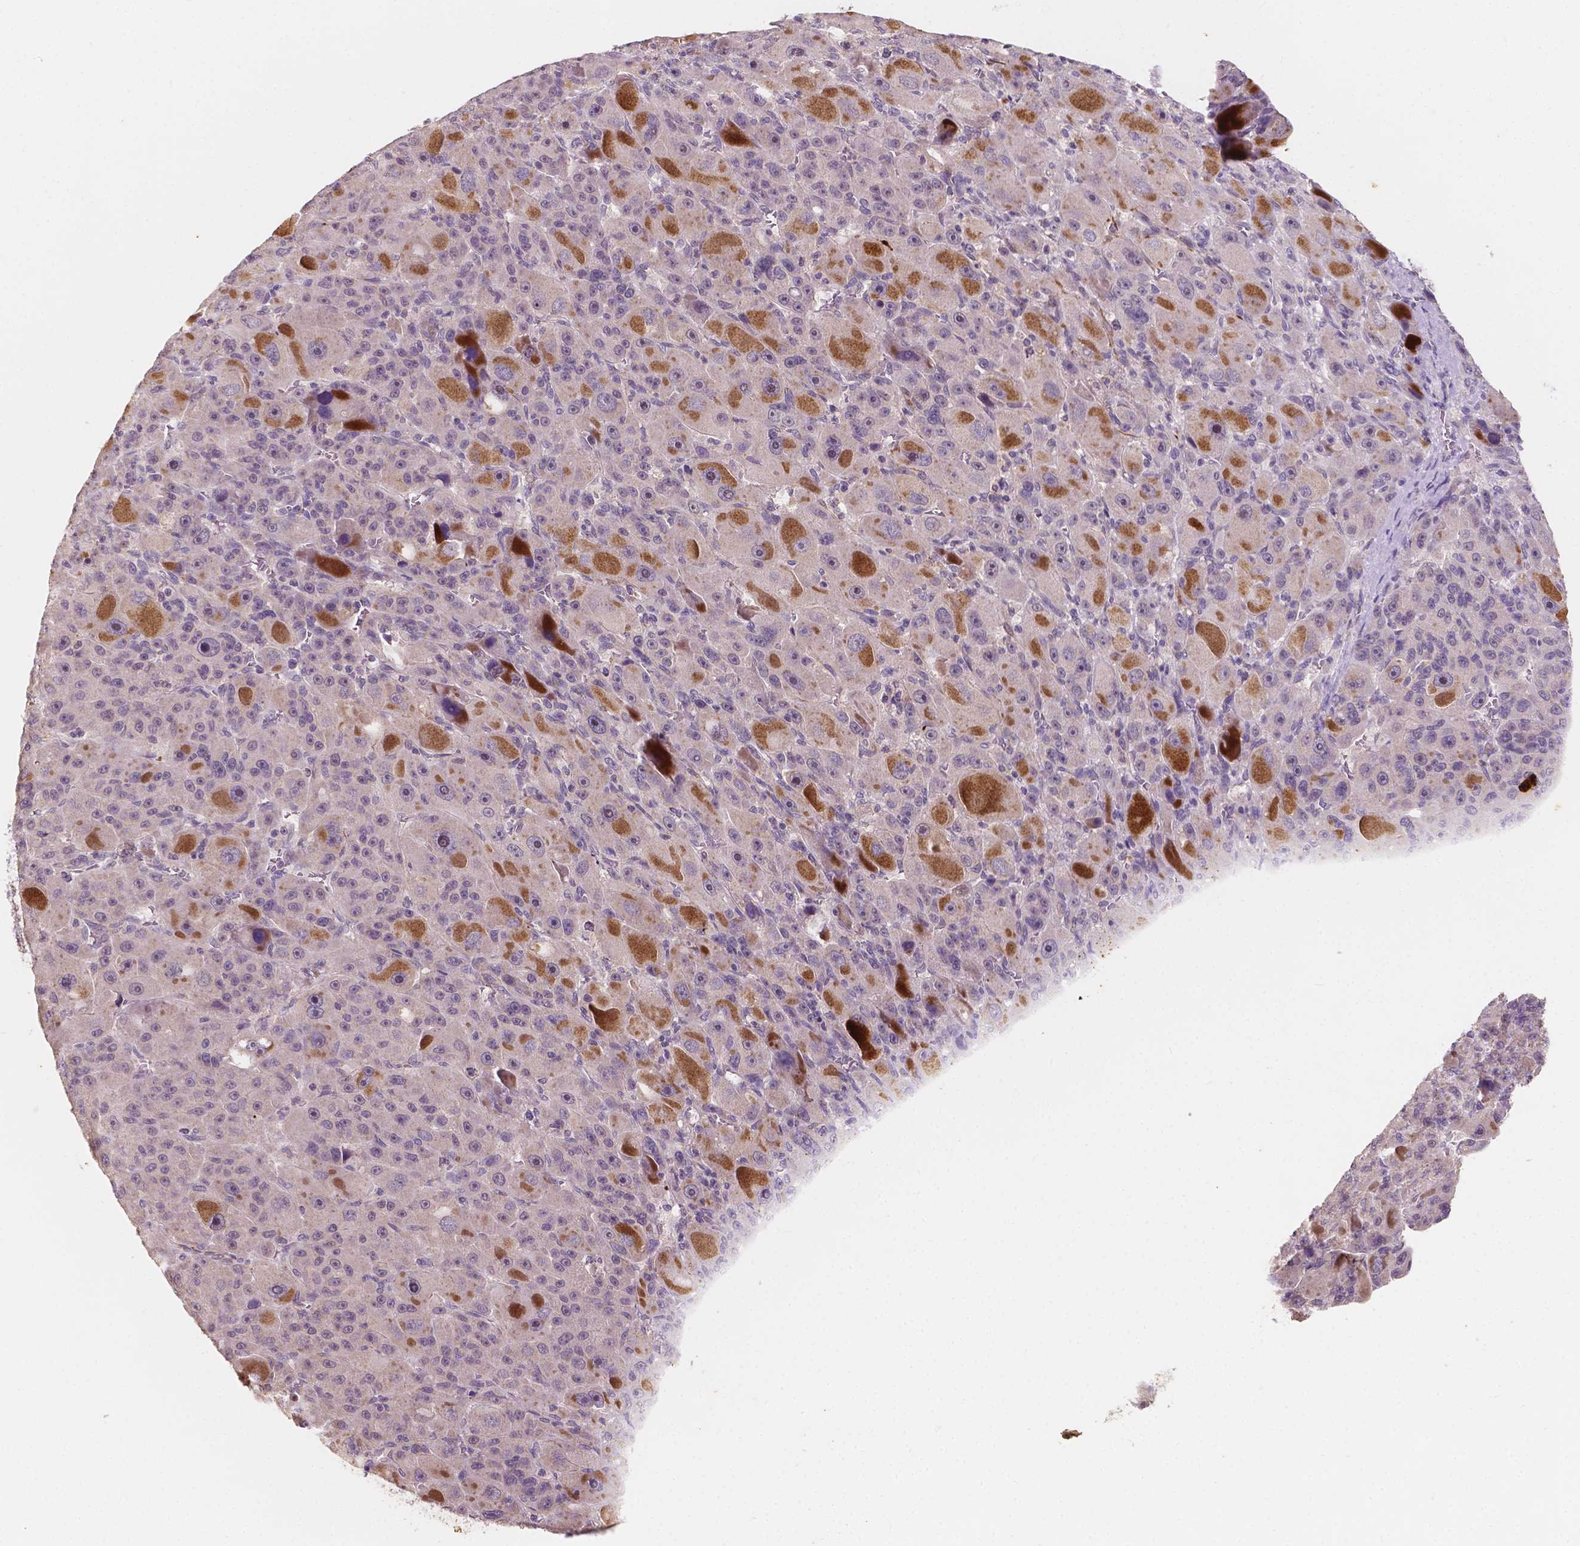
{"staining": {"intensity": "strong", "quantity": "<25%", "location": "cytoplasmic/membranous"}, "tissue": "liver cancer", "cell_type": "Tumor cells", "image_type": "cancer", "snomed": [{"axis": "morphology", "description": "Carcinoma, Hepatocellular, NOS"}, {"axis": "topography", "description": "Liver"}], "caption": "High-magnification brightfield microscopy of liver cancer stained with DAB (3,3'-diaminobenzidine) (brown) and counterstained with hematoxylin (blue). tumor cells exhibit strong cytoplasmic/membranous staining is appreciated in about<25% of cells. The protein is shown in brown color, while the nuclei are stained blue.", "gene": "SIRT2", "patient": {"sex": "male", "age": 76}}